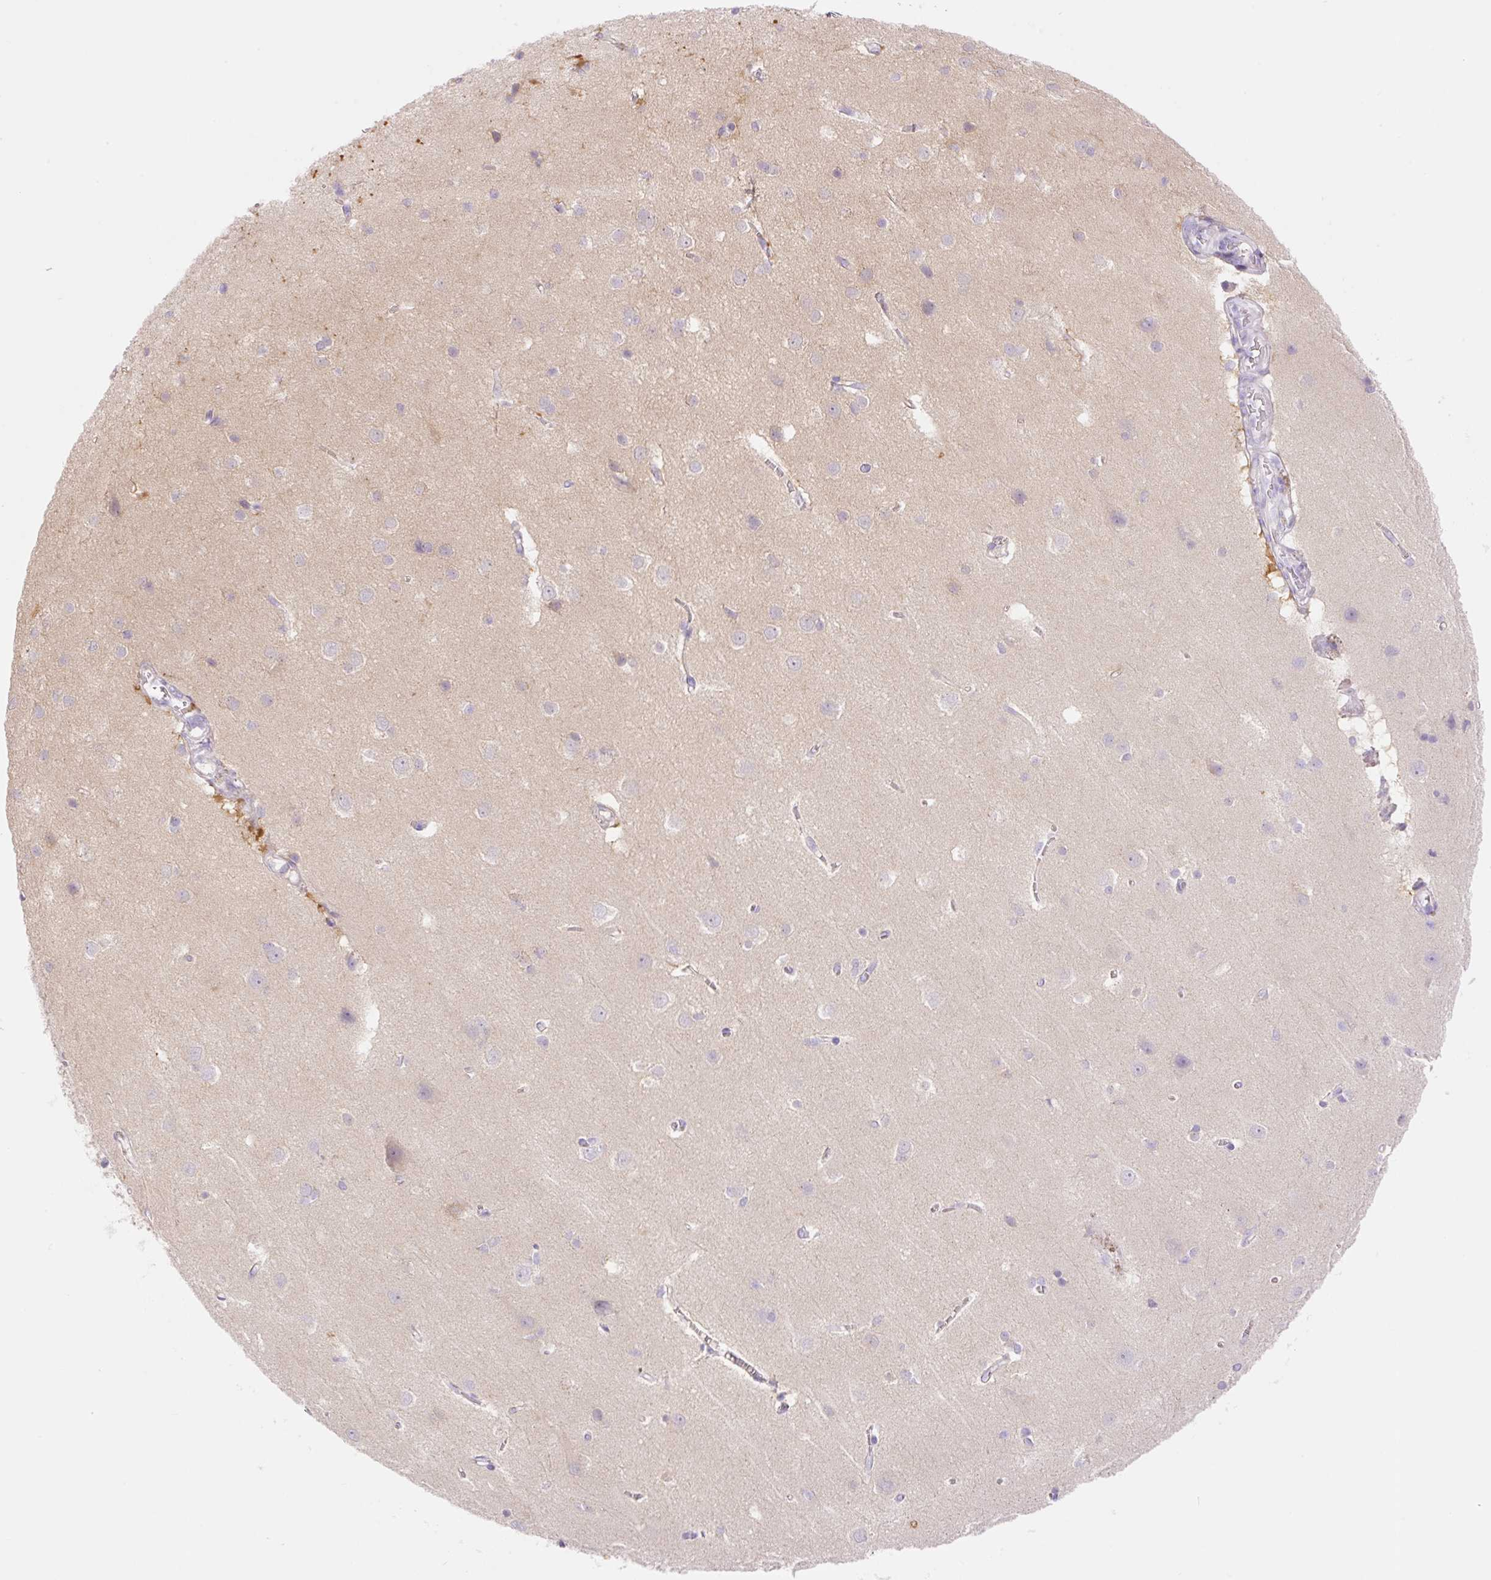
{"staining": {"intensity": "negative", "quantity": "none", "location": "none"}, "tissue": "cerebral cortex", "cell_type": "Endothelial cells", "image_type": "normal", "snomed": [{"axis": "morphology", "description": "Normal tissue, NOS"}, {"axis": "topography", "description": "Cerebral cortex"}], "caption": "The micrograph exhibits no staining of endothelial cells in unremarkable cerebral cortex. (DAB (3,3'-diaminobenzidine) immunohistochemistry (IHC), high magnification).", "gene": "DENND5A", "patient": {"sex": "male", "age": 37}}